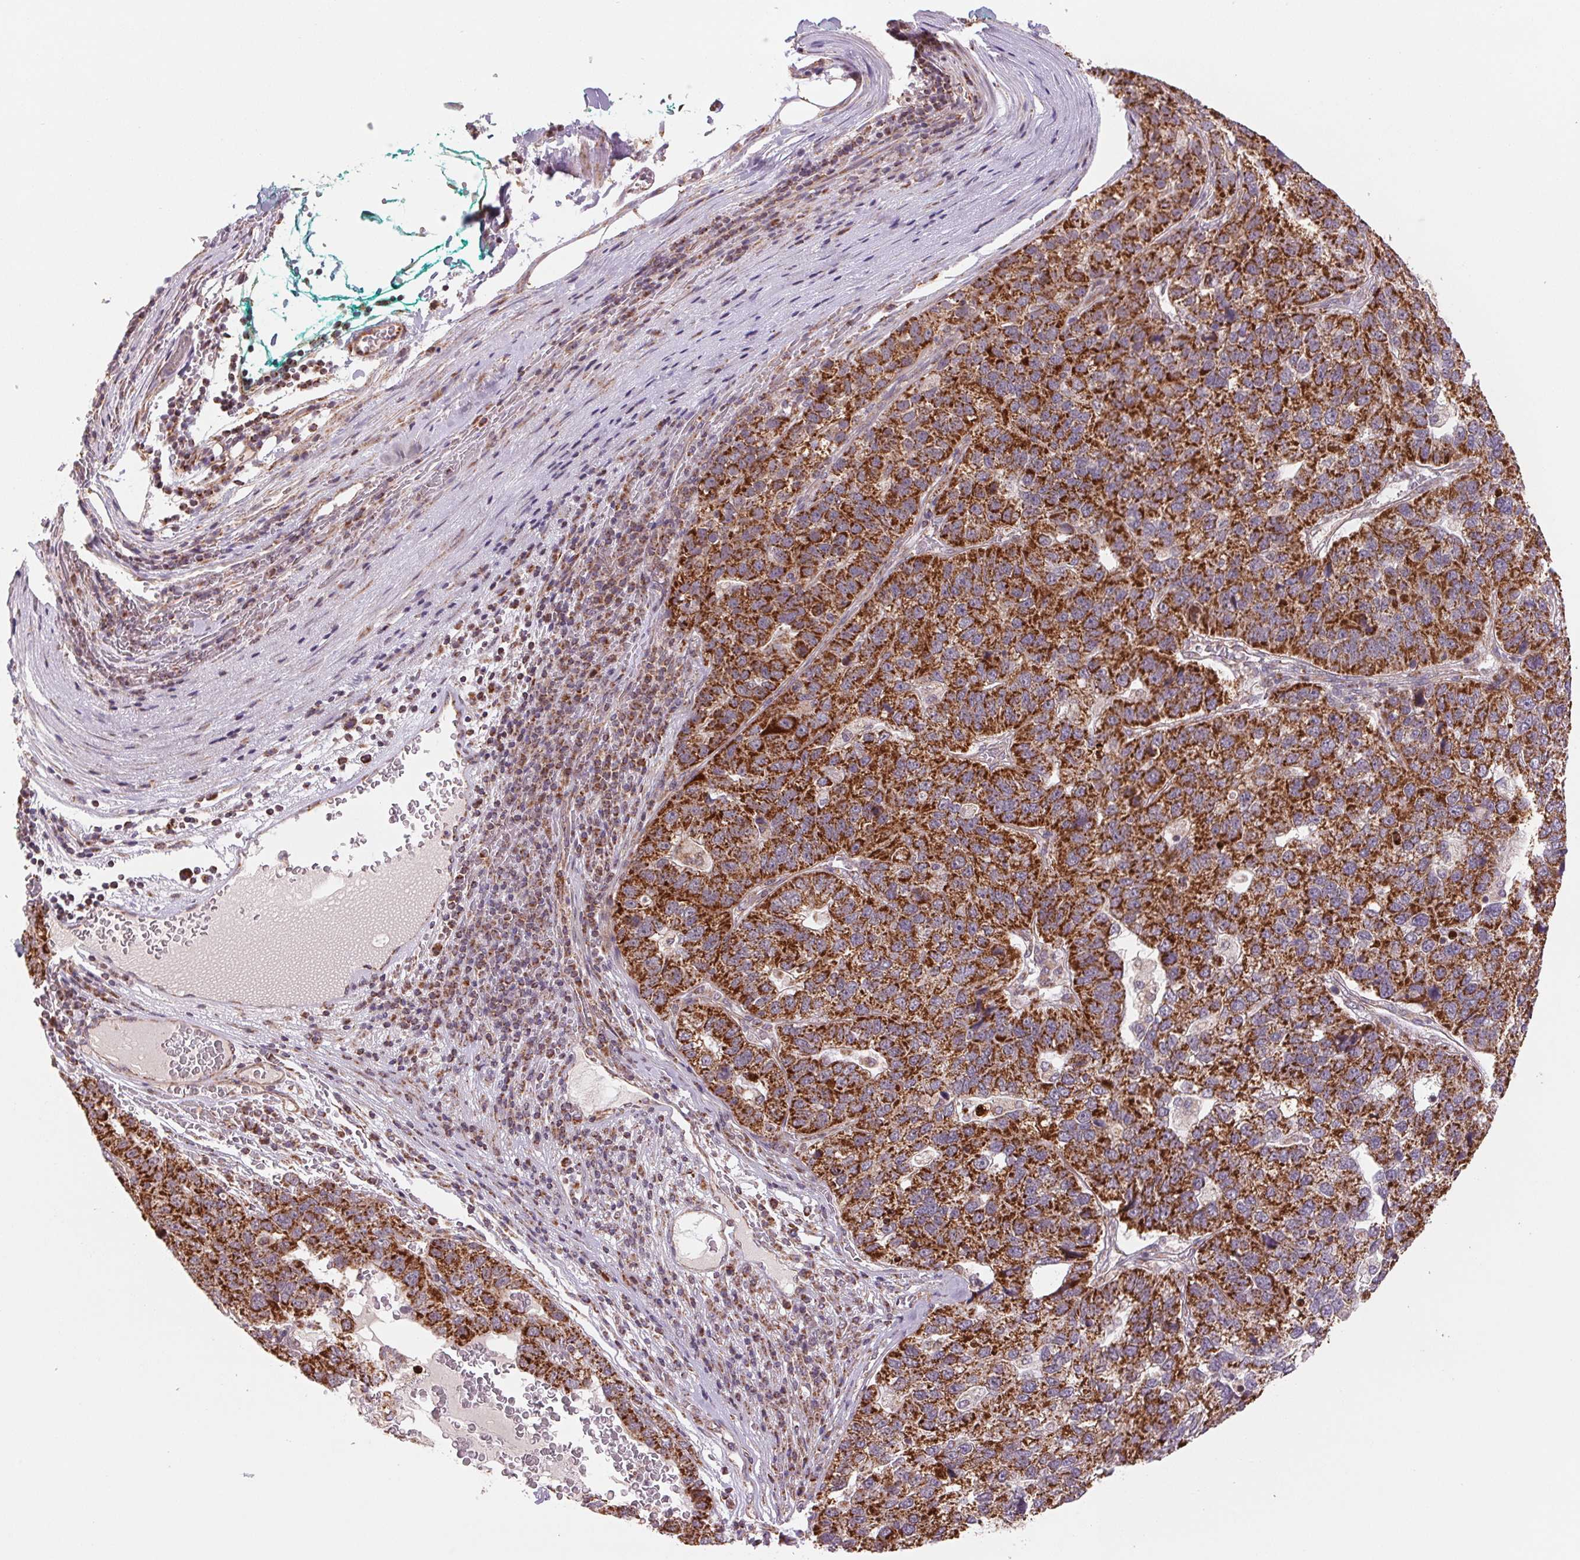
{"staining": {"intensity": "strong", "quantity": ">75%", "location": "cytoplasmic/membranous"}, "tissue": "pancreatic cancer", "cell_type": "Tumor cells", "image_type": "cancer", "snomed": [{"axis": "morphology", "description": "Adenocarcinoma, NOS"}, {"axis": "topography", "description": "Pancreas"}], "caption": "A histopathology image of human adenocarcinoma (pancreatic) stained for a protein reveals strong cytoplasmic/membranous brown staining in tumor cells.", "gene": "MATCAP1", "patient": {"sex": "female", "age": 61}}